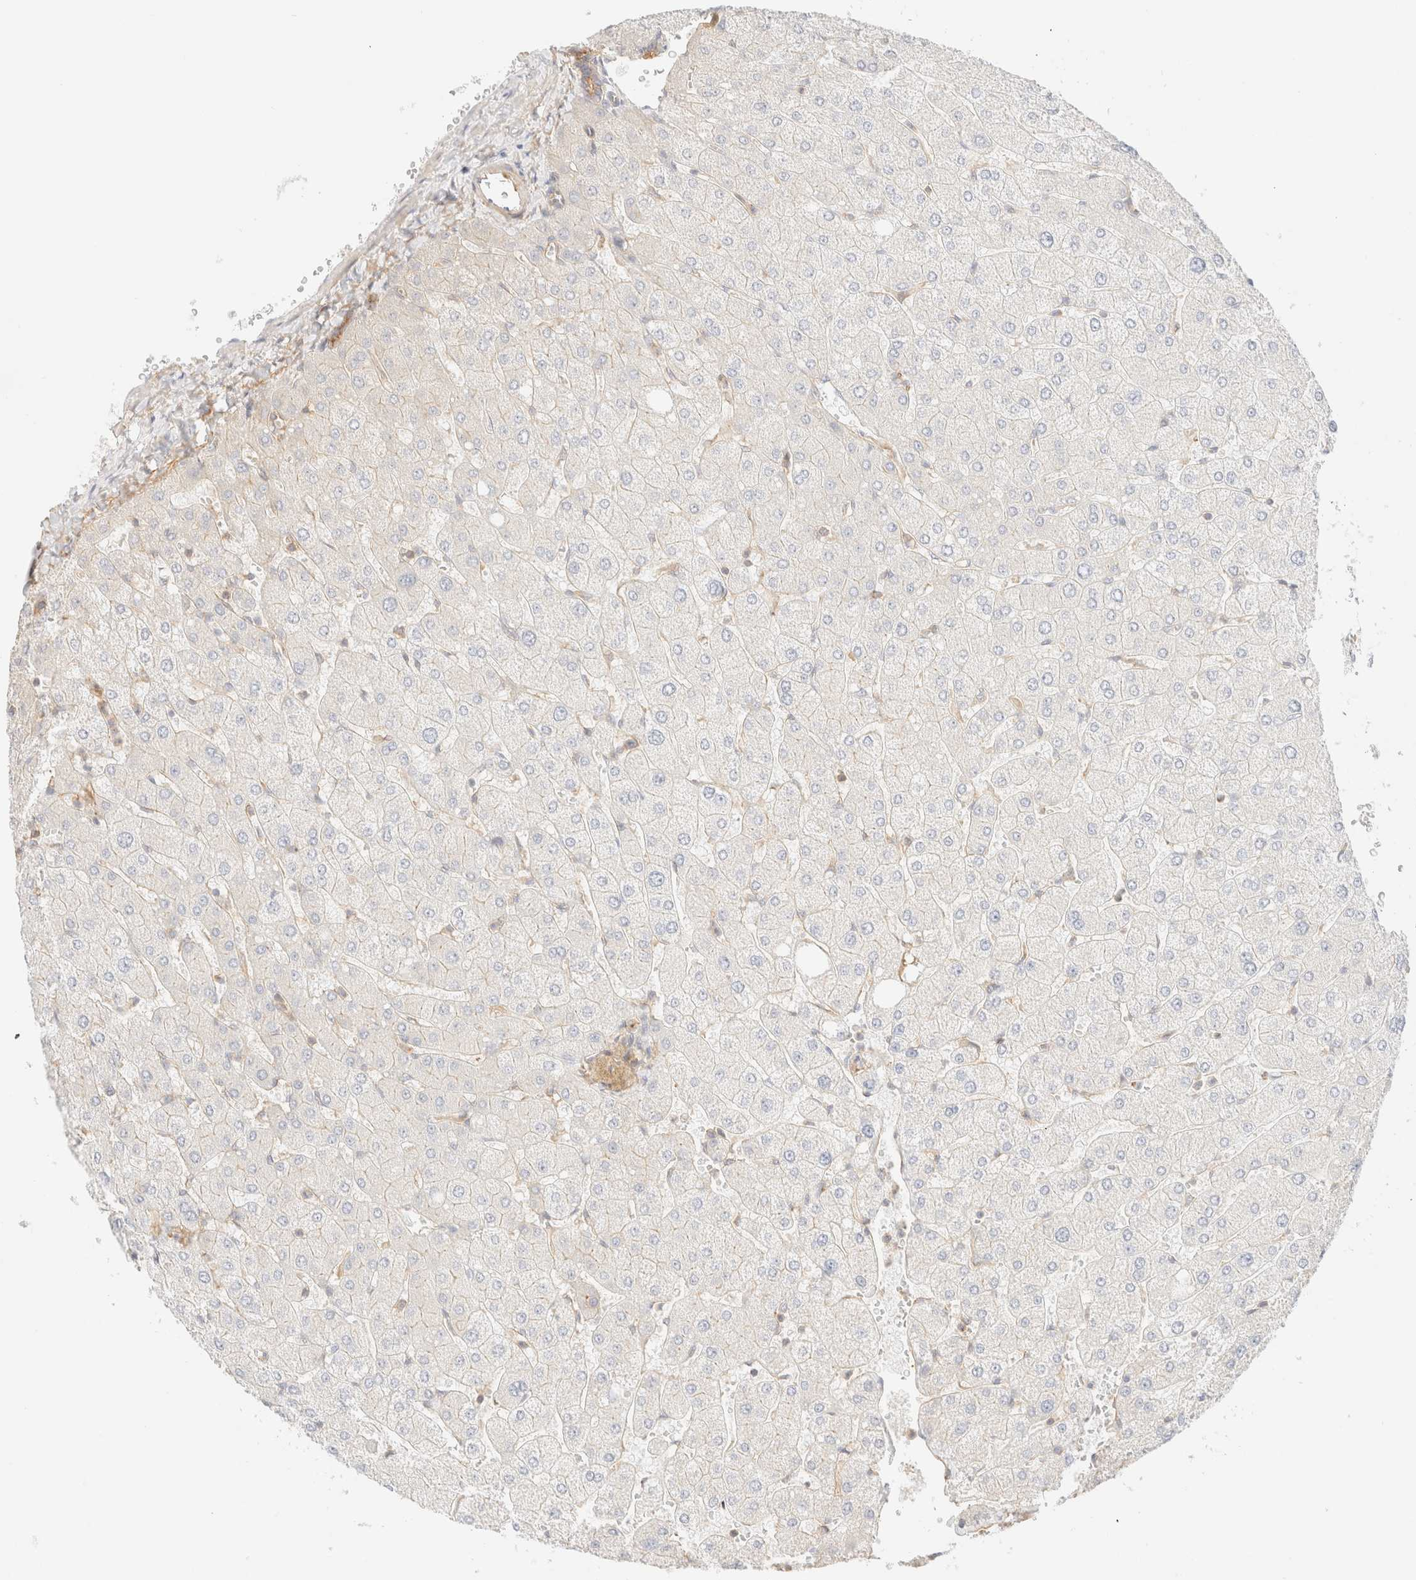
{"staining": {"intensity": "weak", "quantity": "<25%", "location": "cytoplasmic/membranous"}, "tissue": "liver", "cell_type": "Cholangiocytes", "image_type": "normal", "snomed": [{"axis": "morphology", "description": "Normal tissue, NOS"}, {"axis": "topography", "description": "Liver"}], "caption": "DAB (3,3'-diaminobenzidine) immunohistochemical staining of benign liver displays no significant positivity in cholangiocytes.", "gene": "MYO10", "patient": {"sex": "male", "age": 55}}